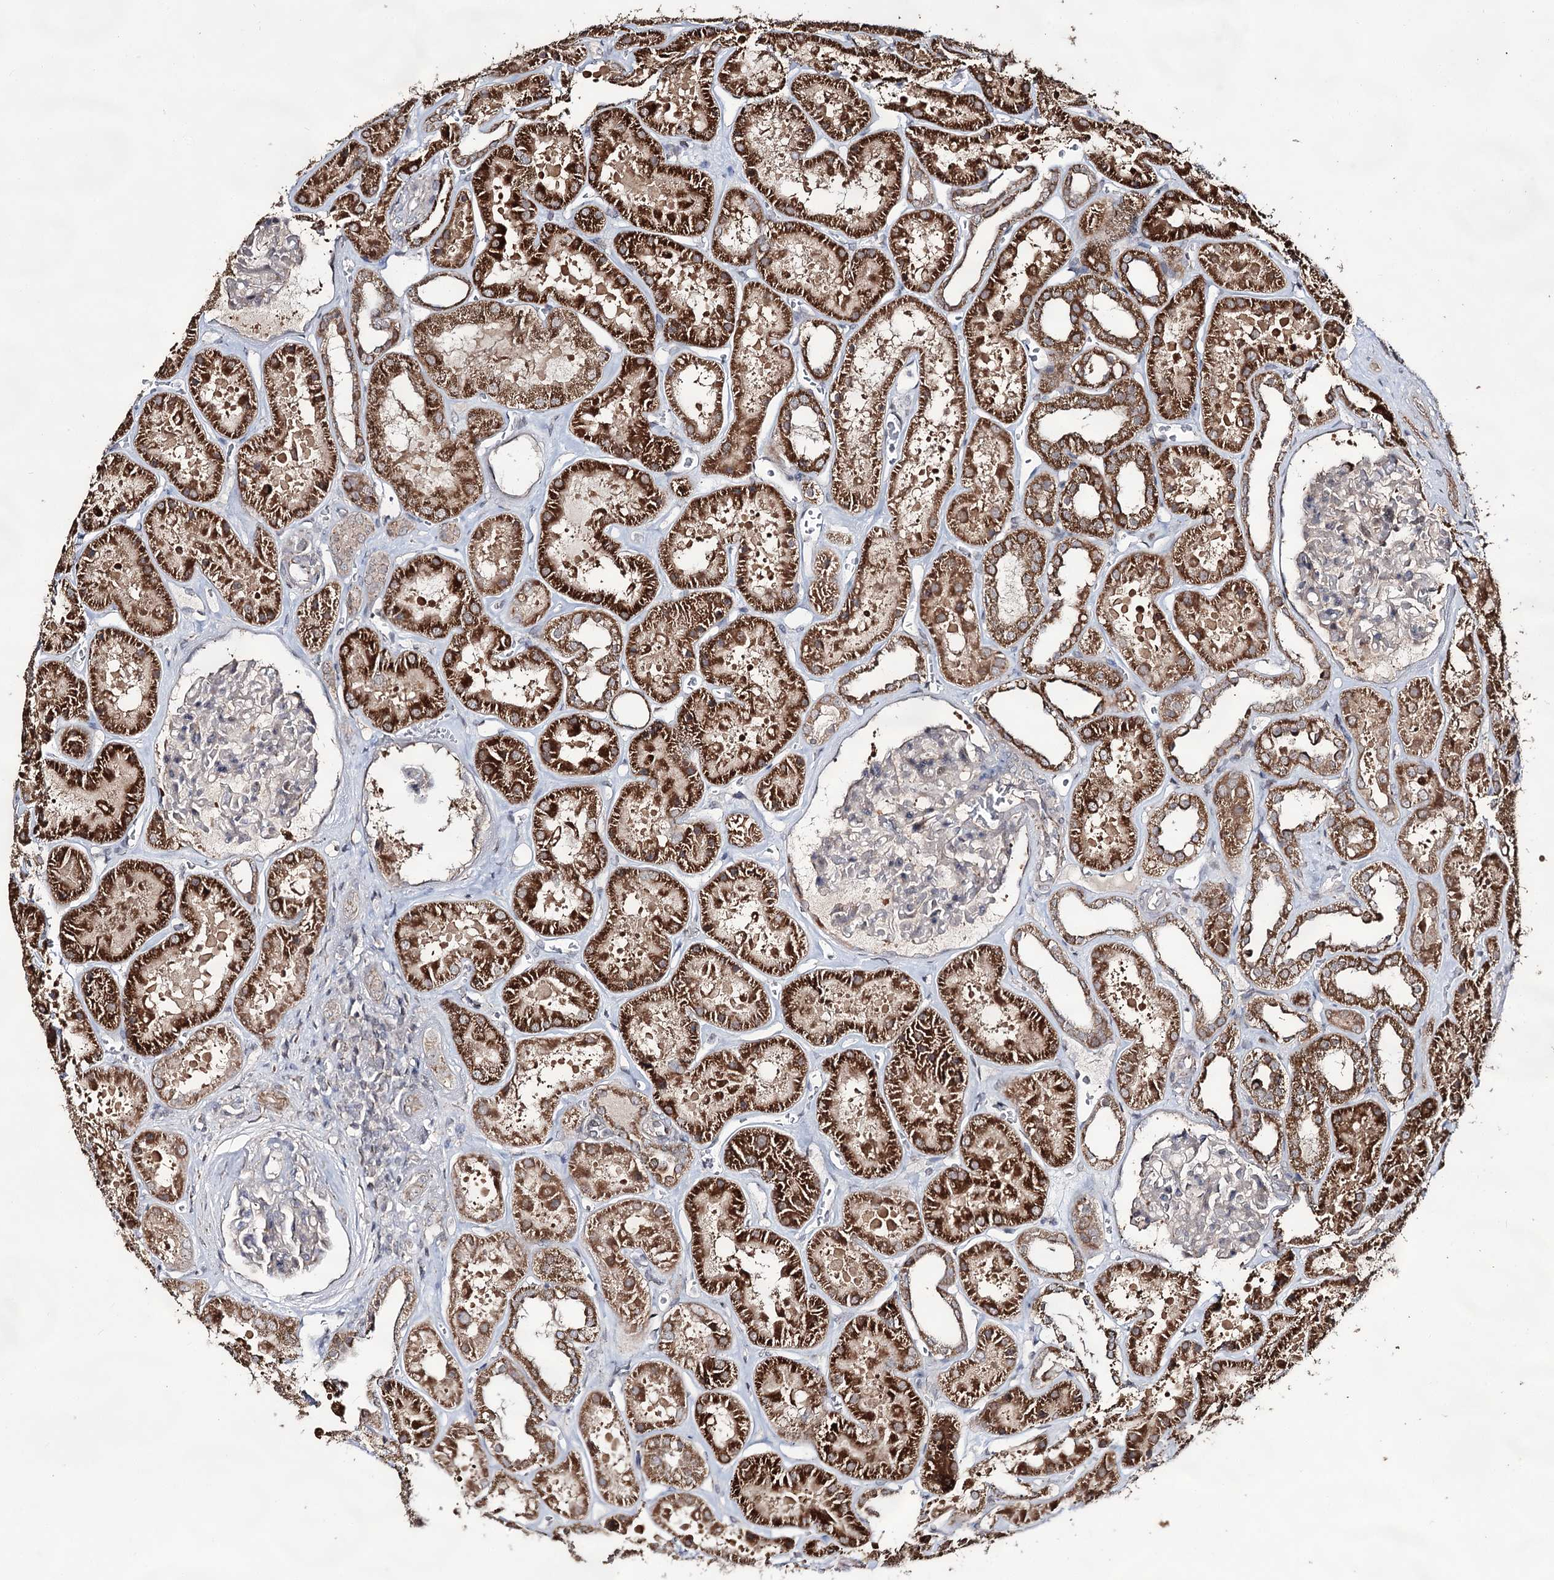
{"staining": {"intensity": "negative", "quantity": "none", "location": "none"}, "tissue": "kidney", "cell_type": "Cells in glomeruli", "image_type": "normal", "snomed": [{"axis": "morphology", "description": "Normal tissue, NOS"}, {"axis": "topography", "description": "Kidney"}], "caption": "Image shows no protein staining in cells in glomeruli of normal kidney.", "gene": "ACTR6", "patient": {"sex": "female", "age": 41}}